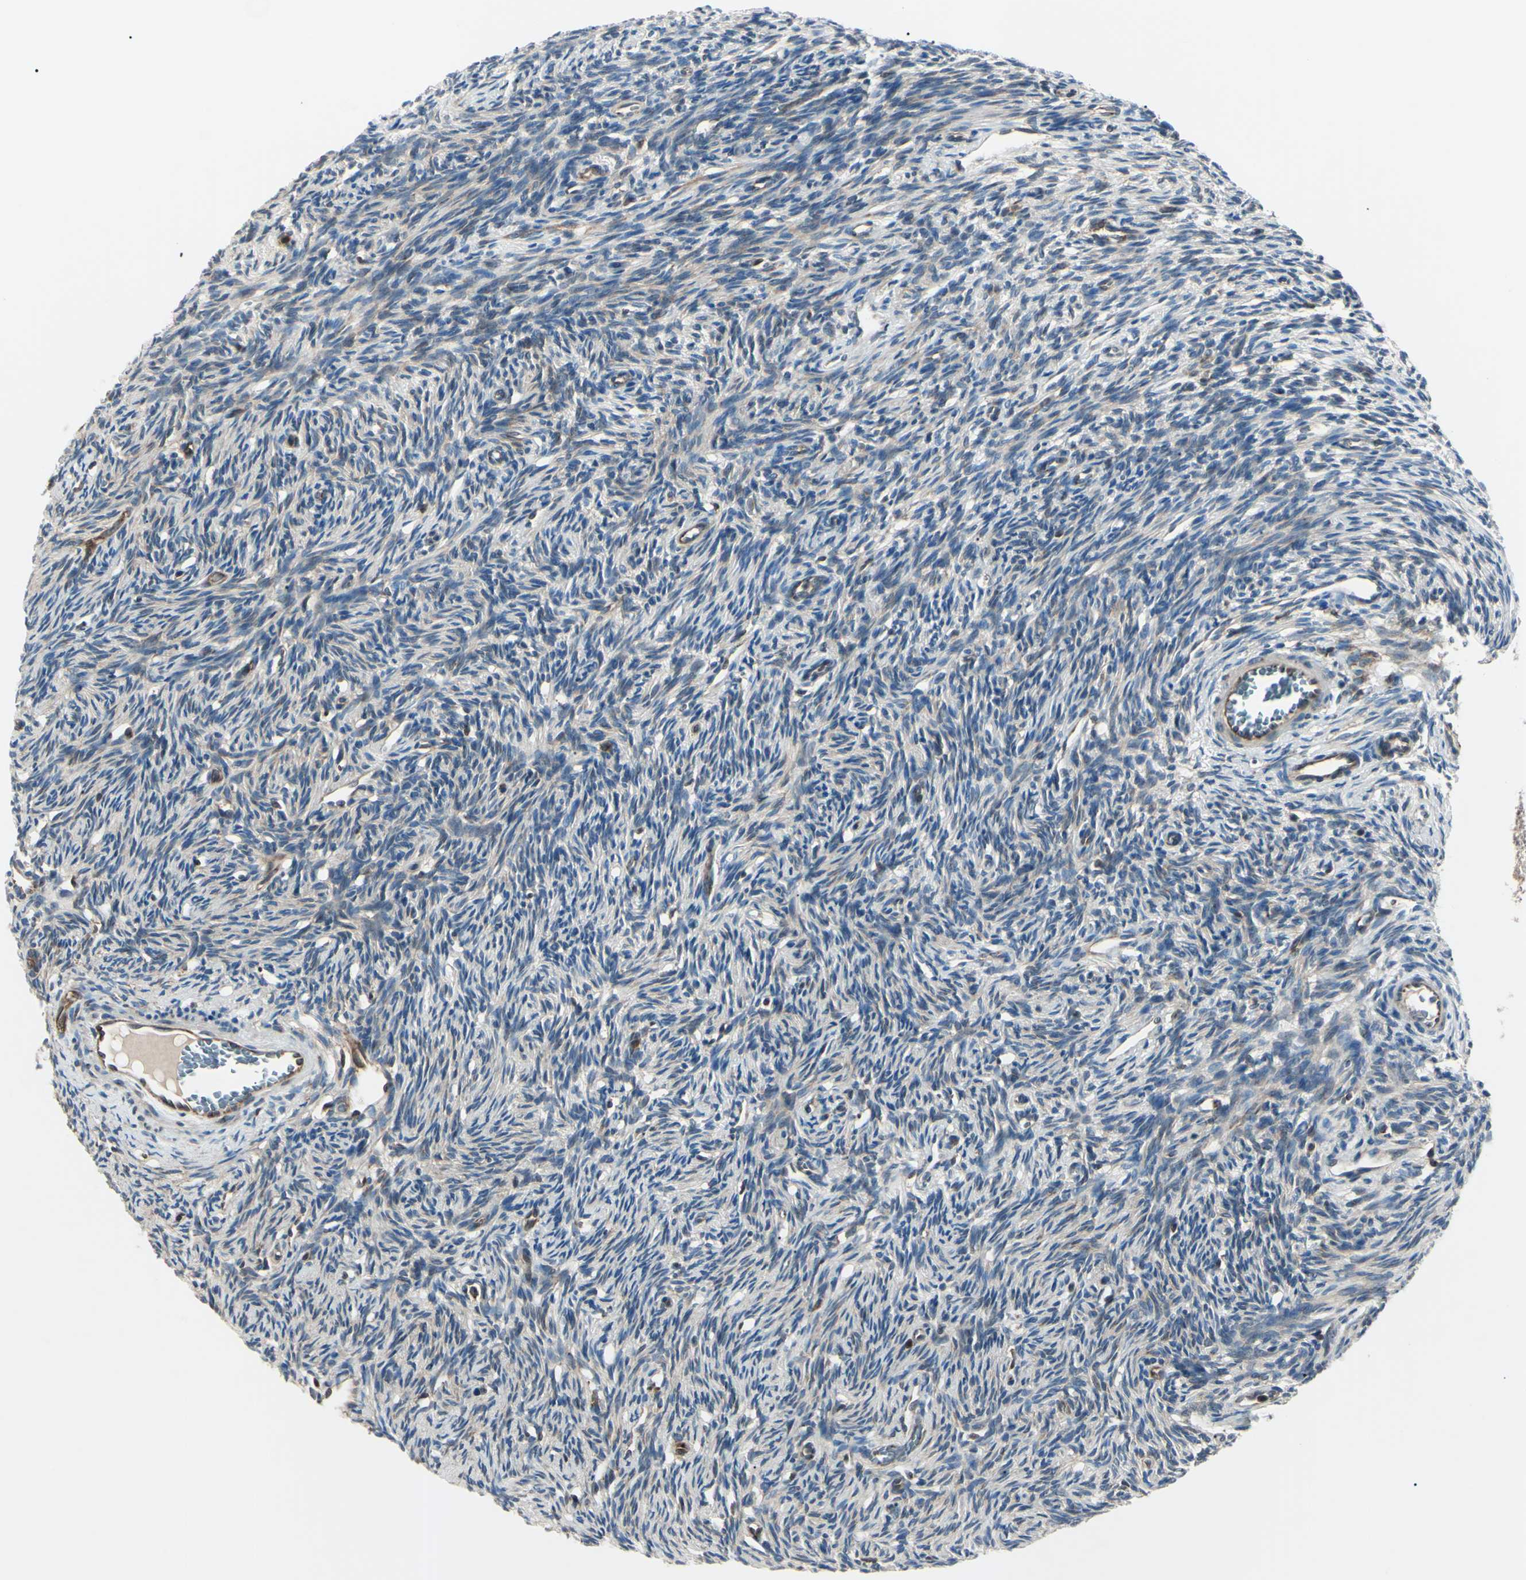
{"staining": {"intensity": "weak", "quantity": "<25%", "location": "cytoplasmic/membranous"}, "tissue": "ovary", "cell_type": "Ovarian stroma cells", "image_type": "normal", "snomed": [{"axis": "morphology", "description": "Normal tissue, NOS"}, {"axis": "topography", "description": "Ovary"}], "caption": "There is no significant staining in ovarian stroma cells of ovary. The staining was performed using DAB to visualize the protein expression in brown, while the nuclei were stained in blue with hematoxylin (Magnification: 20x).", "gene": "MAPRE1", "patient": {"sex": "female", "age": 33}}